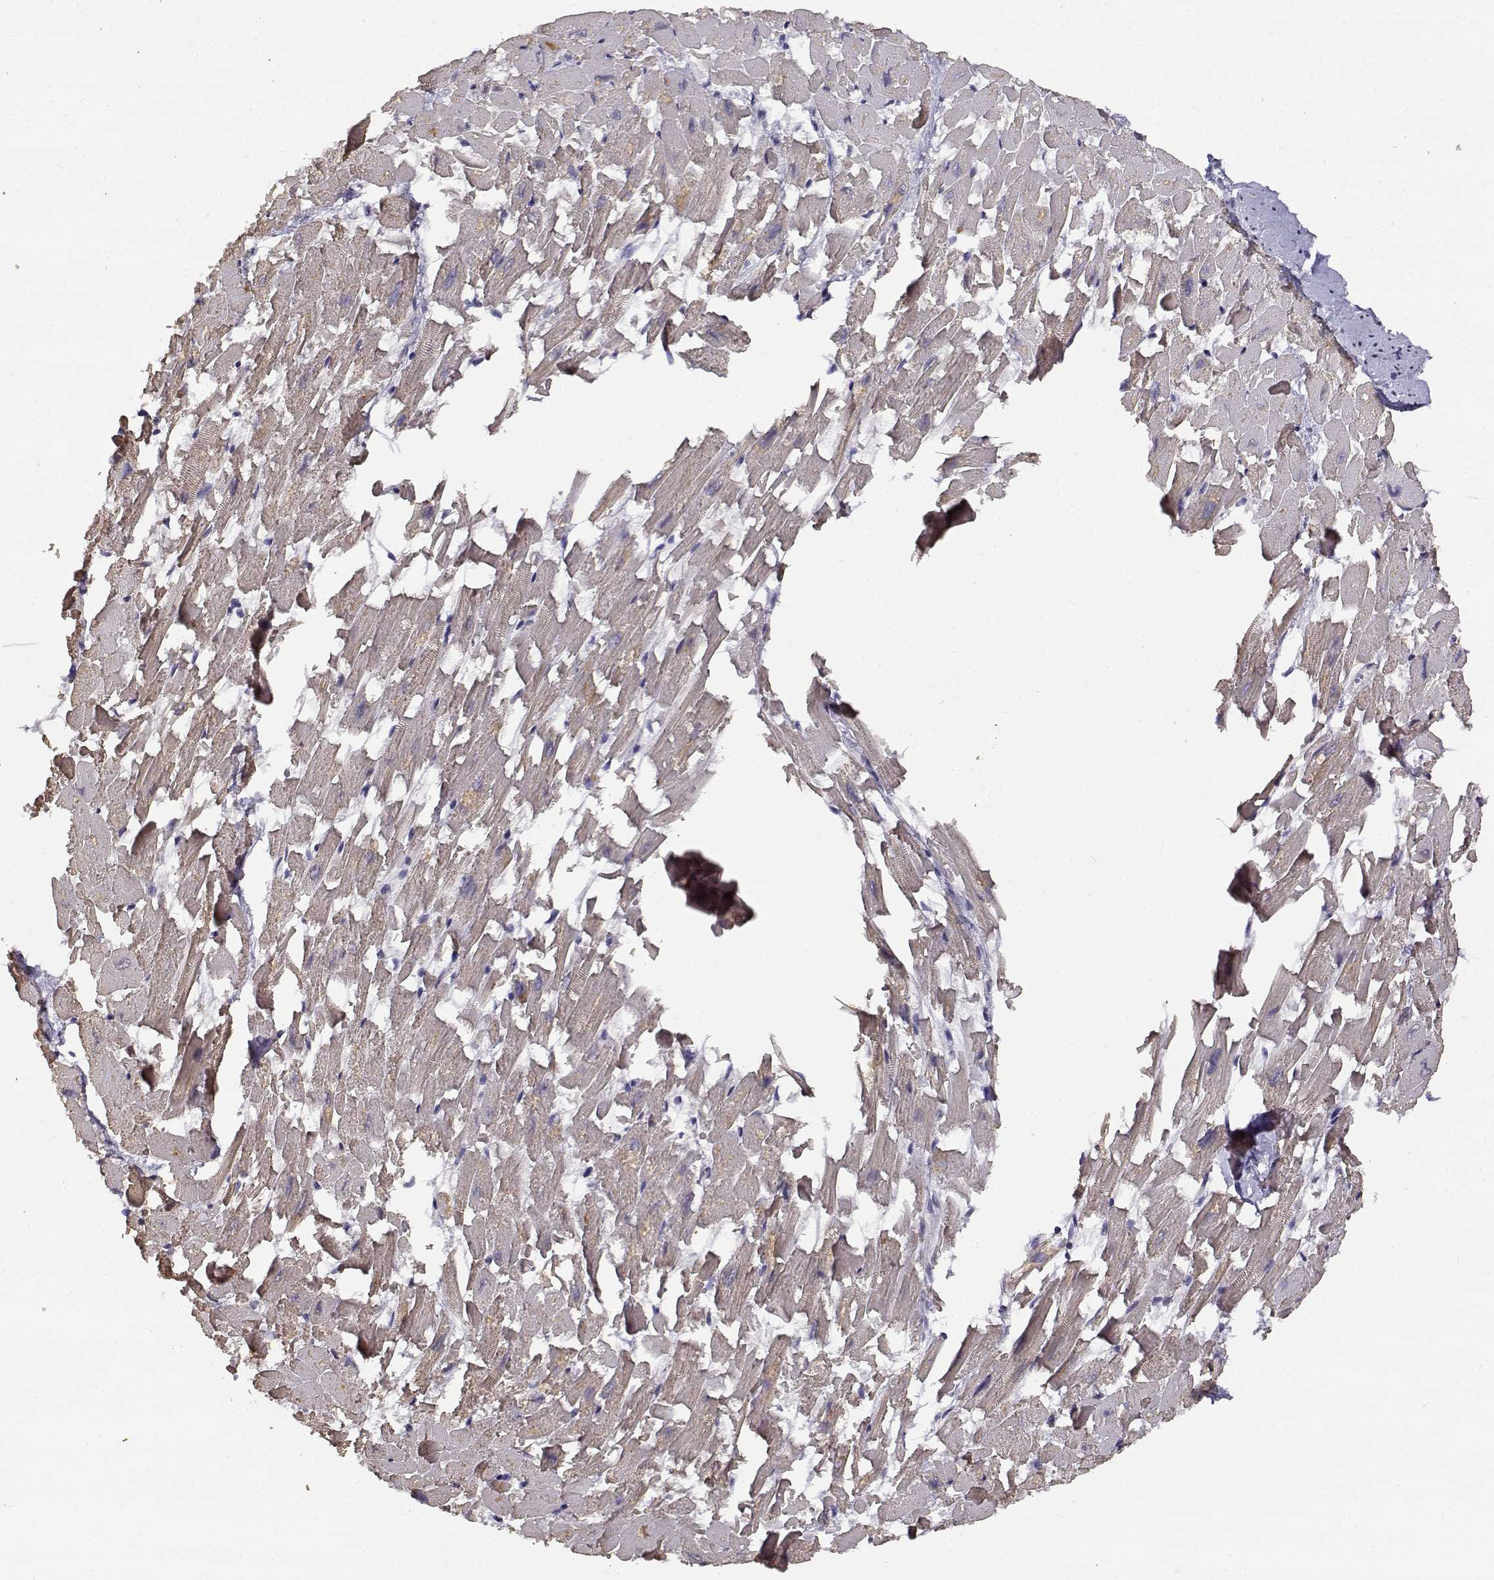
{"staining": {"intensity": "negative", "quantity": "none", "location": "none"}, "tissue": "heart muscle", "cell_type": "Cardiomyocytes", "image_type": "normal", "snomed": [{"axis": "morphology", "description": "Normal tissue, NOS"}, {"axis": "topography", "description": "Heart"}], "caption": "Immunohistochemistry (IHC) micrograph of normal heart muscle: human heart muscle stained with DAB exhibits no significant protein staining in cardiomyocytes.", "gene": "RHOXF2", "patient": {"sex": "female", "age": 64}}